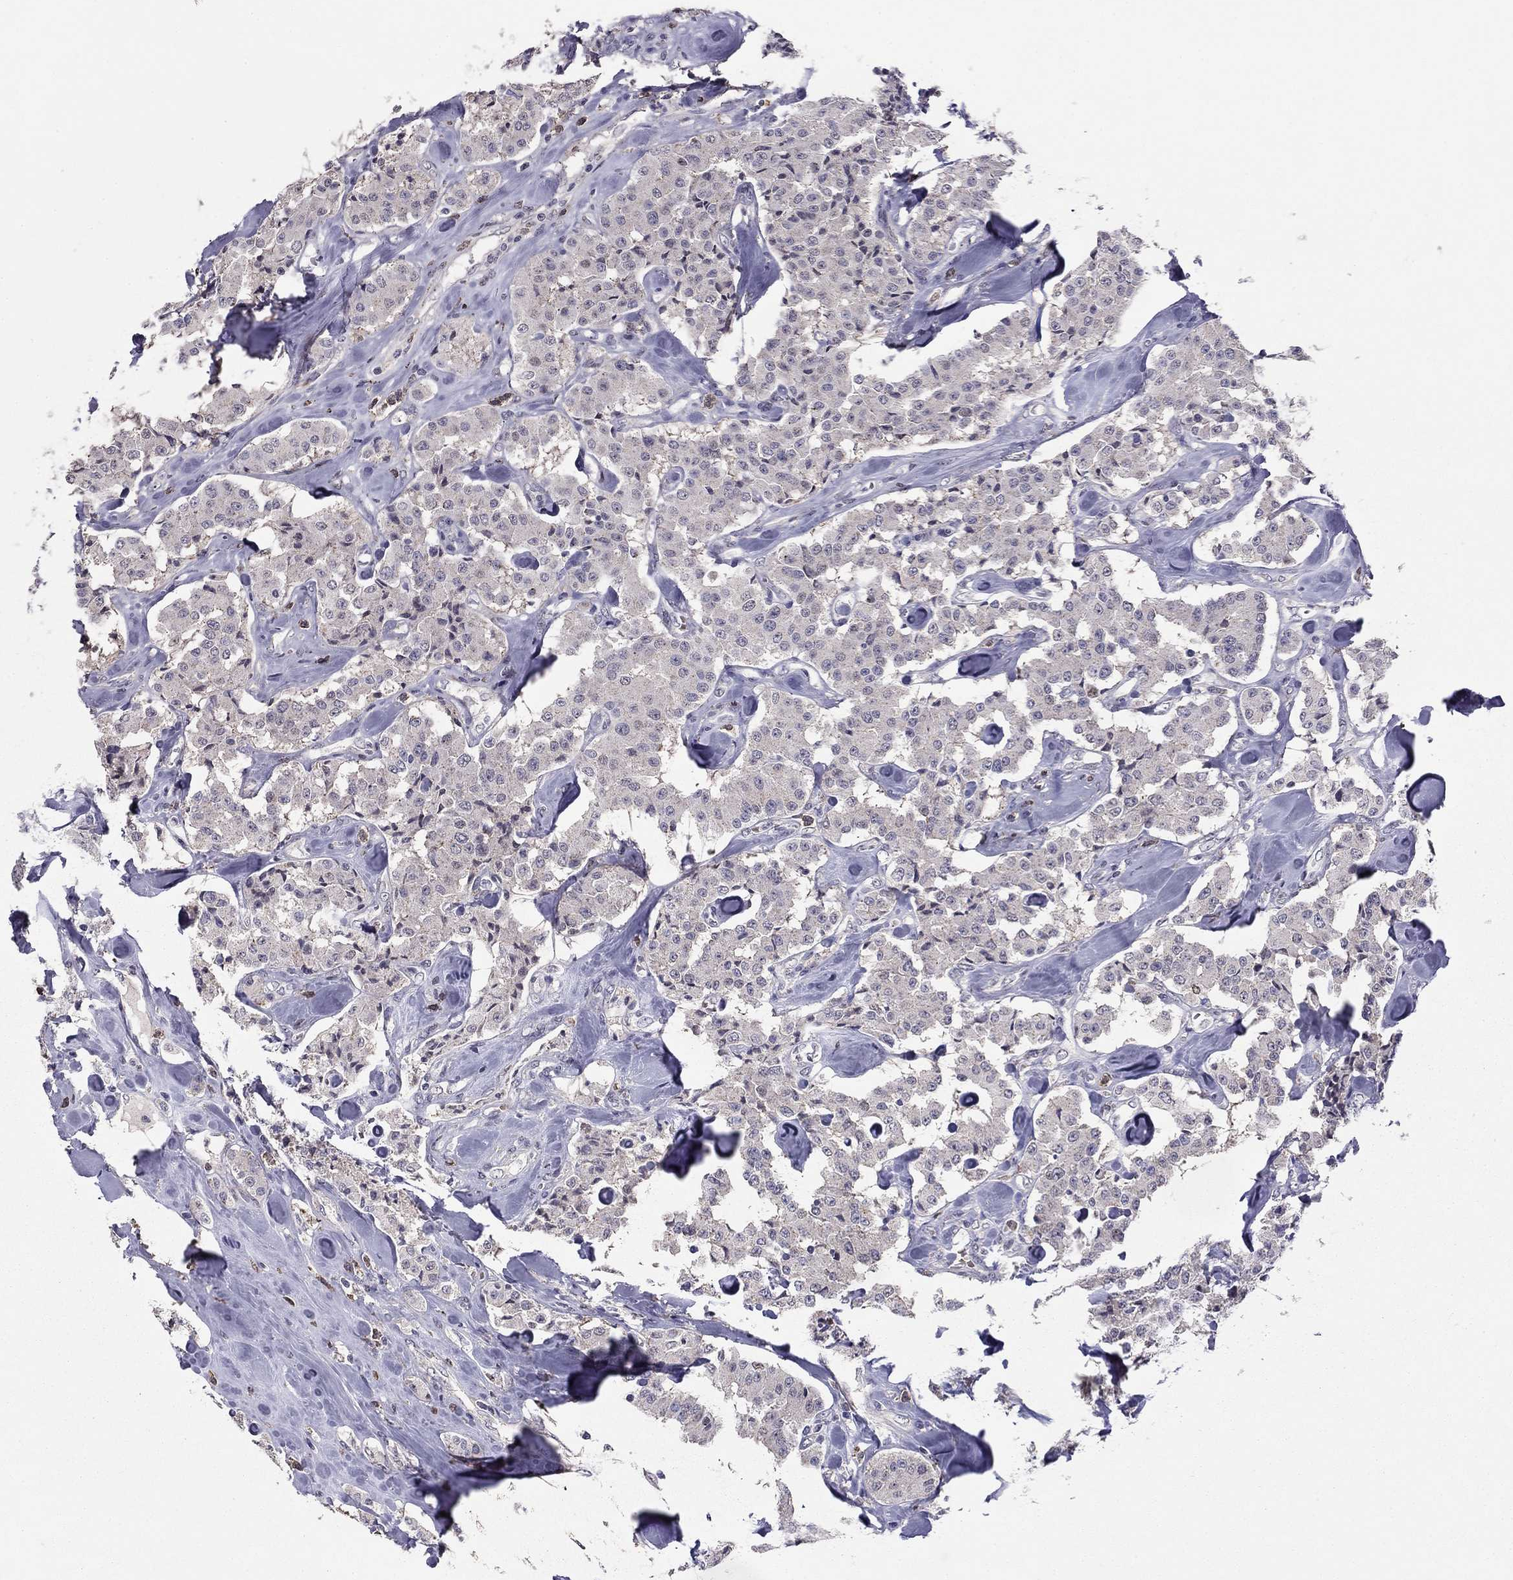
{"staining": {"intensity": "negative", "quantity": "none", "location": "none"}, "tissue": "carcinoid", "cell_type": "Tumor cells", "image_type": "cancer", "snomed": [{"axis": "morphology", "description": "Carcinoid, malignant, NOS"}, {"axis": "topography", "description": "Pancreas"}], "caption": "Tumor cells are negative for brown protein staining in carcinoid.", "gene": "HCN1", "patient": {"sex": "male", "age": 41}}